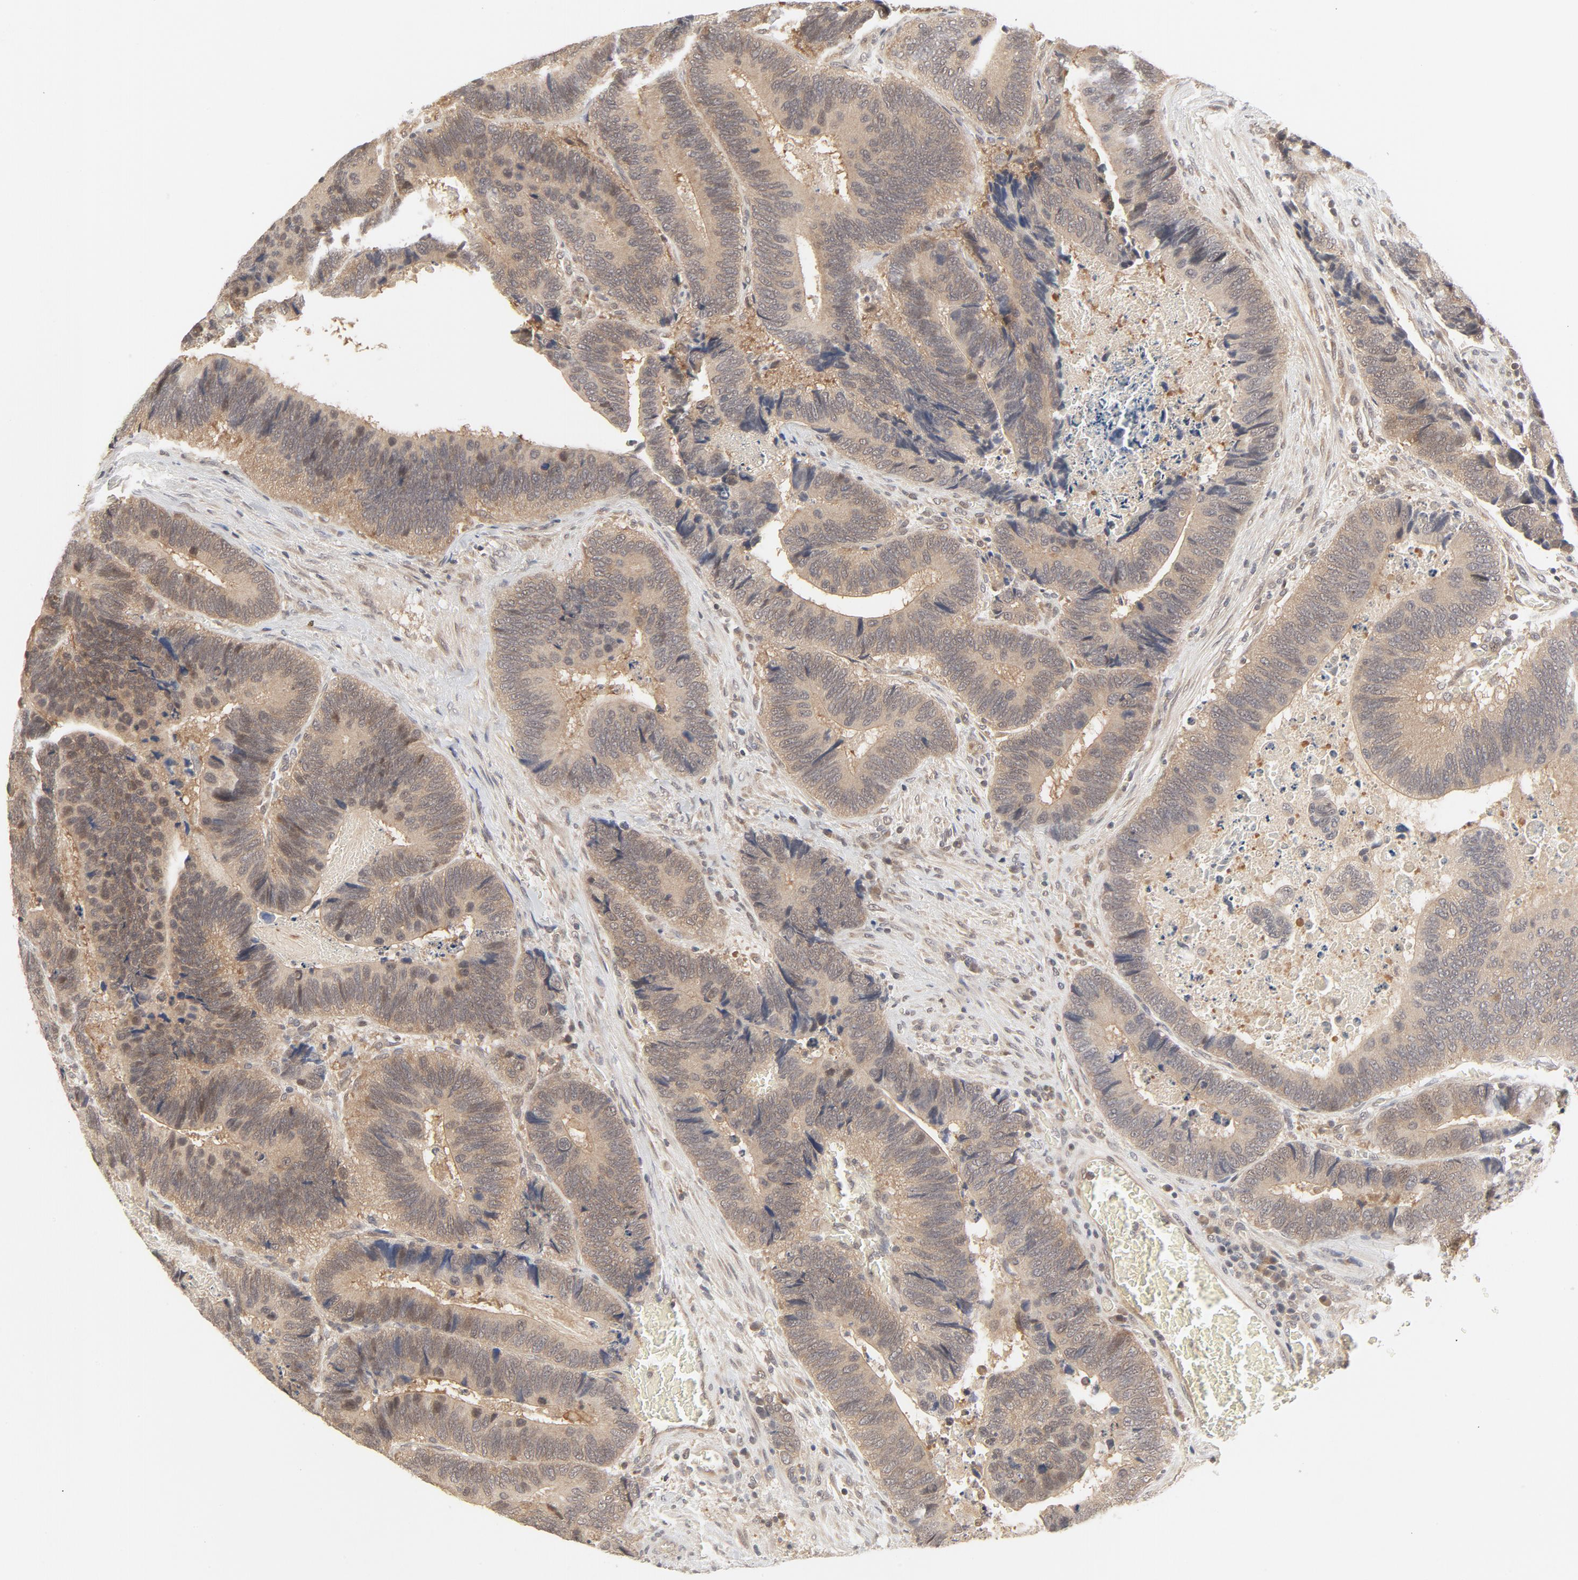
{"staining": {"intensity": "weak", "quantity": ">75%", "location": "nuclear"}, "tissue": "colorectal cancer", "cell_type": "Tumor cells", "image_type": "cancer", "snomed": [{"axis": "morphology", "description": "Adenocarcinoma, NOS"}, {"axis": "topography", "description": "Colon"}], "caption": "IHC of colorectal cancer (adenocarcinoma) demonstrates low levels of weak nuclear positivity in approximately >75% of tumor cells.", "gene": "NEDD8", "patient": {"sex": "male", "age": 72}}